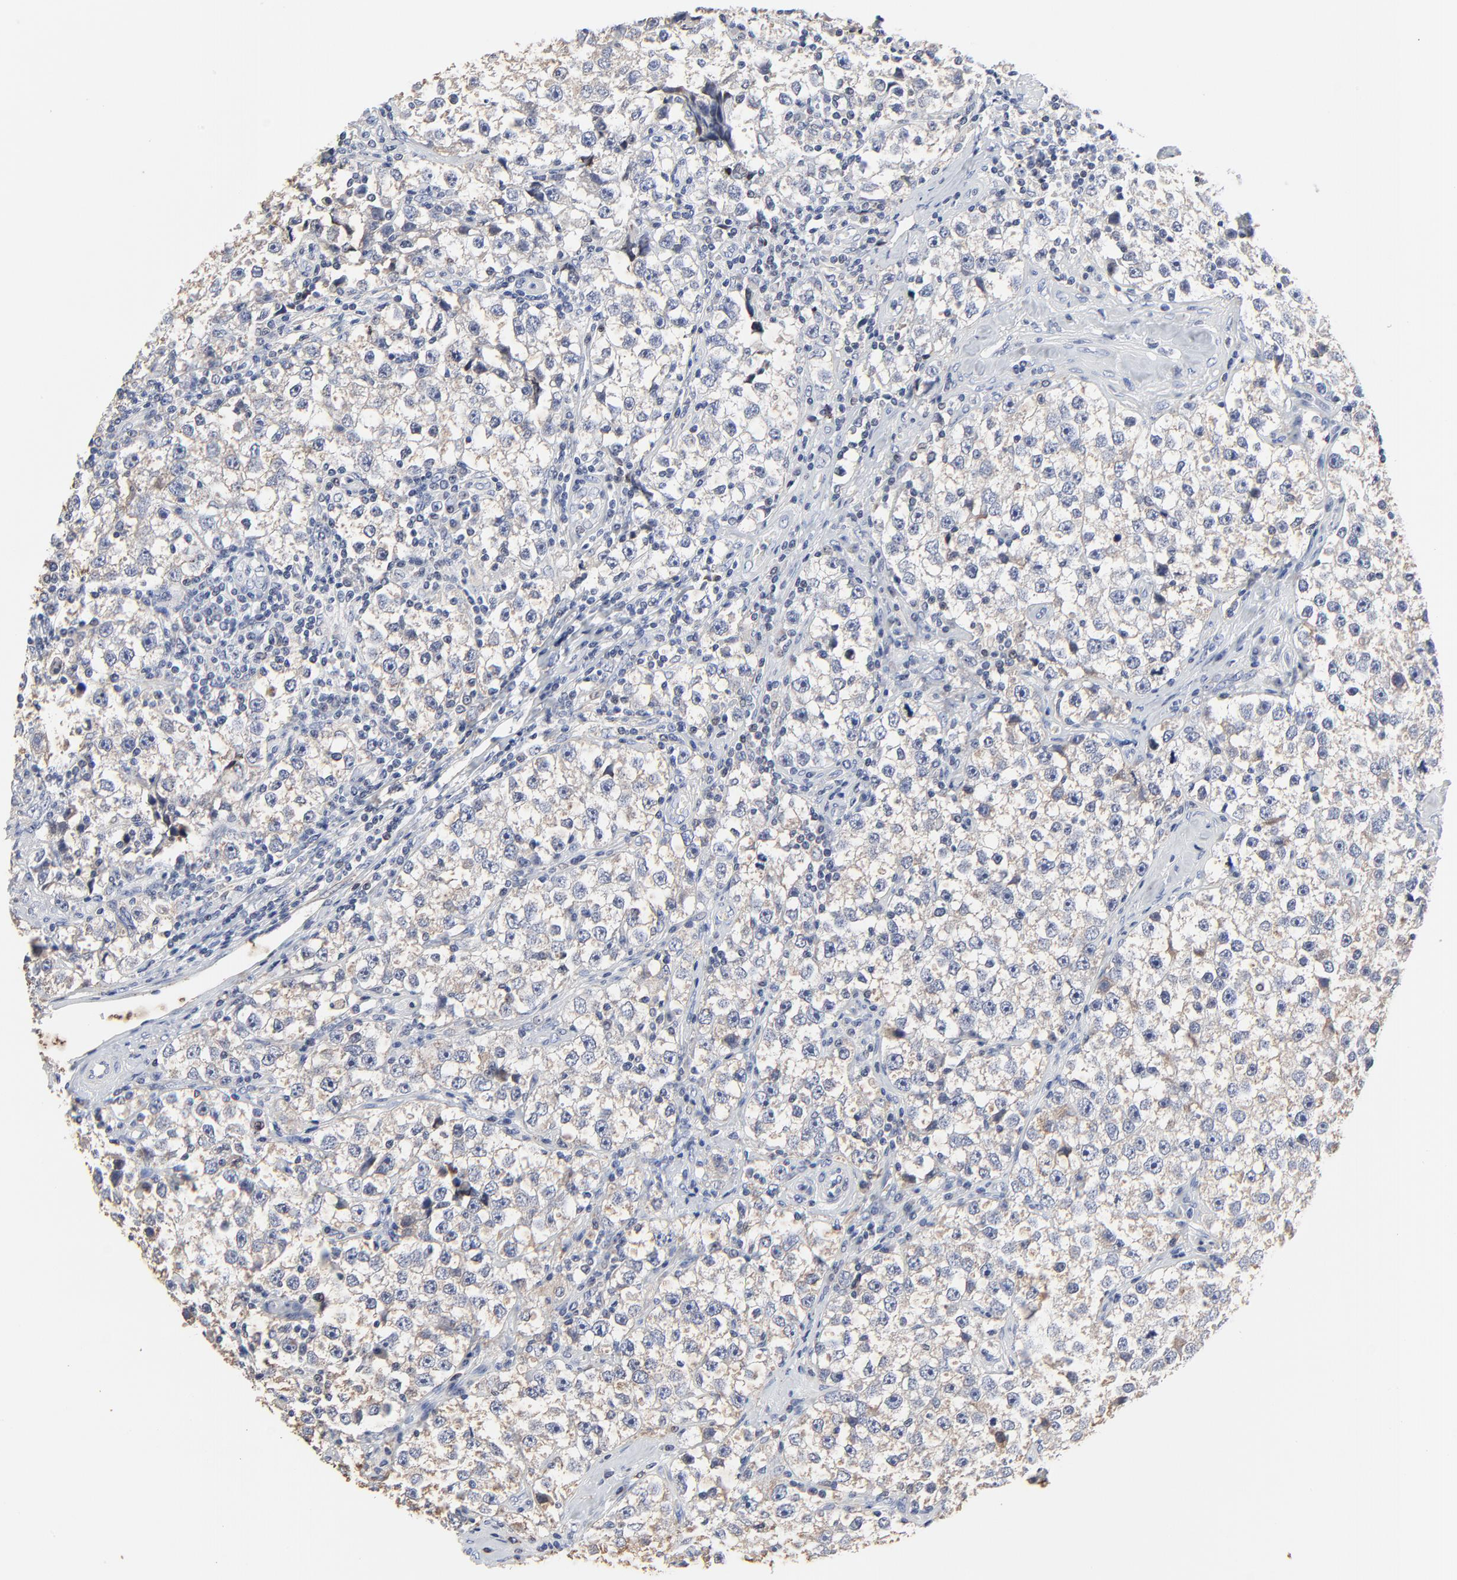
{"staining": {"intensity": "strong", "quantity": "<25%", "location": "nuclear"}, "tissue": "testis cancer", "cell_type": "Tumor cells", "image_type": "cancer", "snomed": [{"axis": "morphology", "description": "Seminoma, NOS"}, {"axis": "topography", "description": "Testis"}], "caption": "Tumor cells exhibit medium levels of strong nuclear expression in about <25% of cells in human testis cancer (seminoma). (DAB IHC, brown staining for protein, blue staining for nuclei).", "gene": "LNX1", "patient": {"sex": "male", "age": 32}}